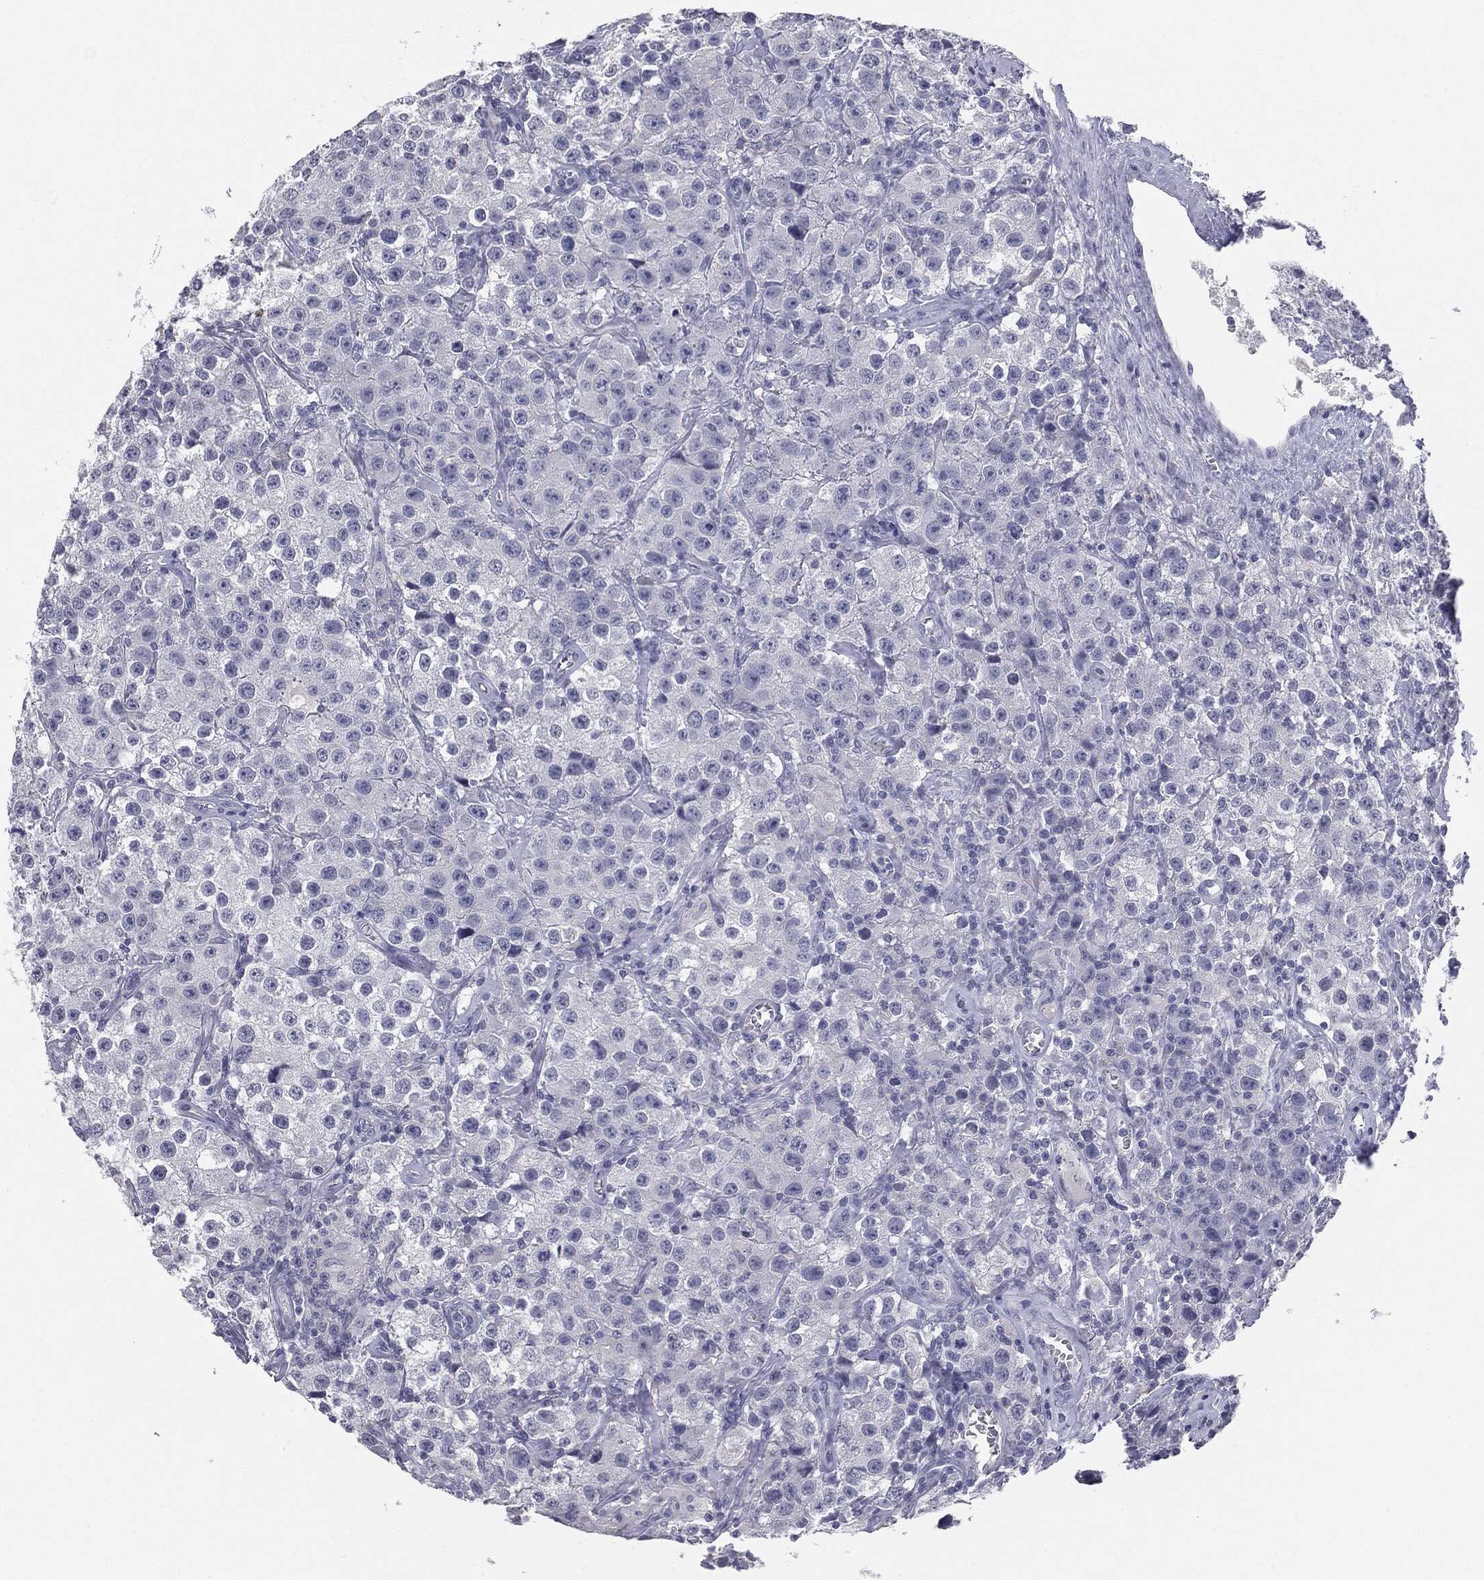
{"staining": {"intensity": "negative", "quantity": "none", "location": "none"}, "tissue": "testis cancer", "cell_type": "Tumor cells", "image_type": "cancer", "snomed": [{"axis": "morphology", "description": "Seminoma, NOS"}, {"axis": "topography", "description": "Testis"}], "caption": "A high-resolution micrograph shows IHC staining of testis cancer (seminoma), which shows no significant staining in tumor cells. (Brightfield microscopy of DAB immunohistochemistry at high magnification).", "gene": "MUC1", "patient": {"sex": "male", "age": 52}}